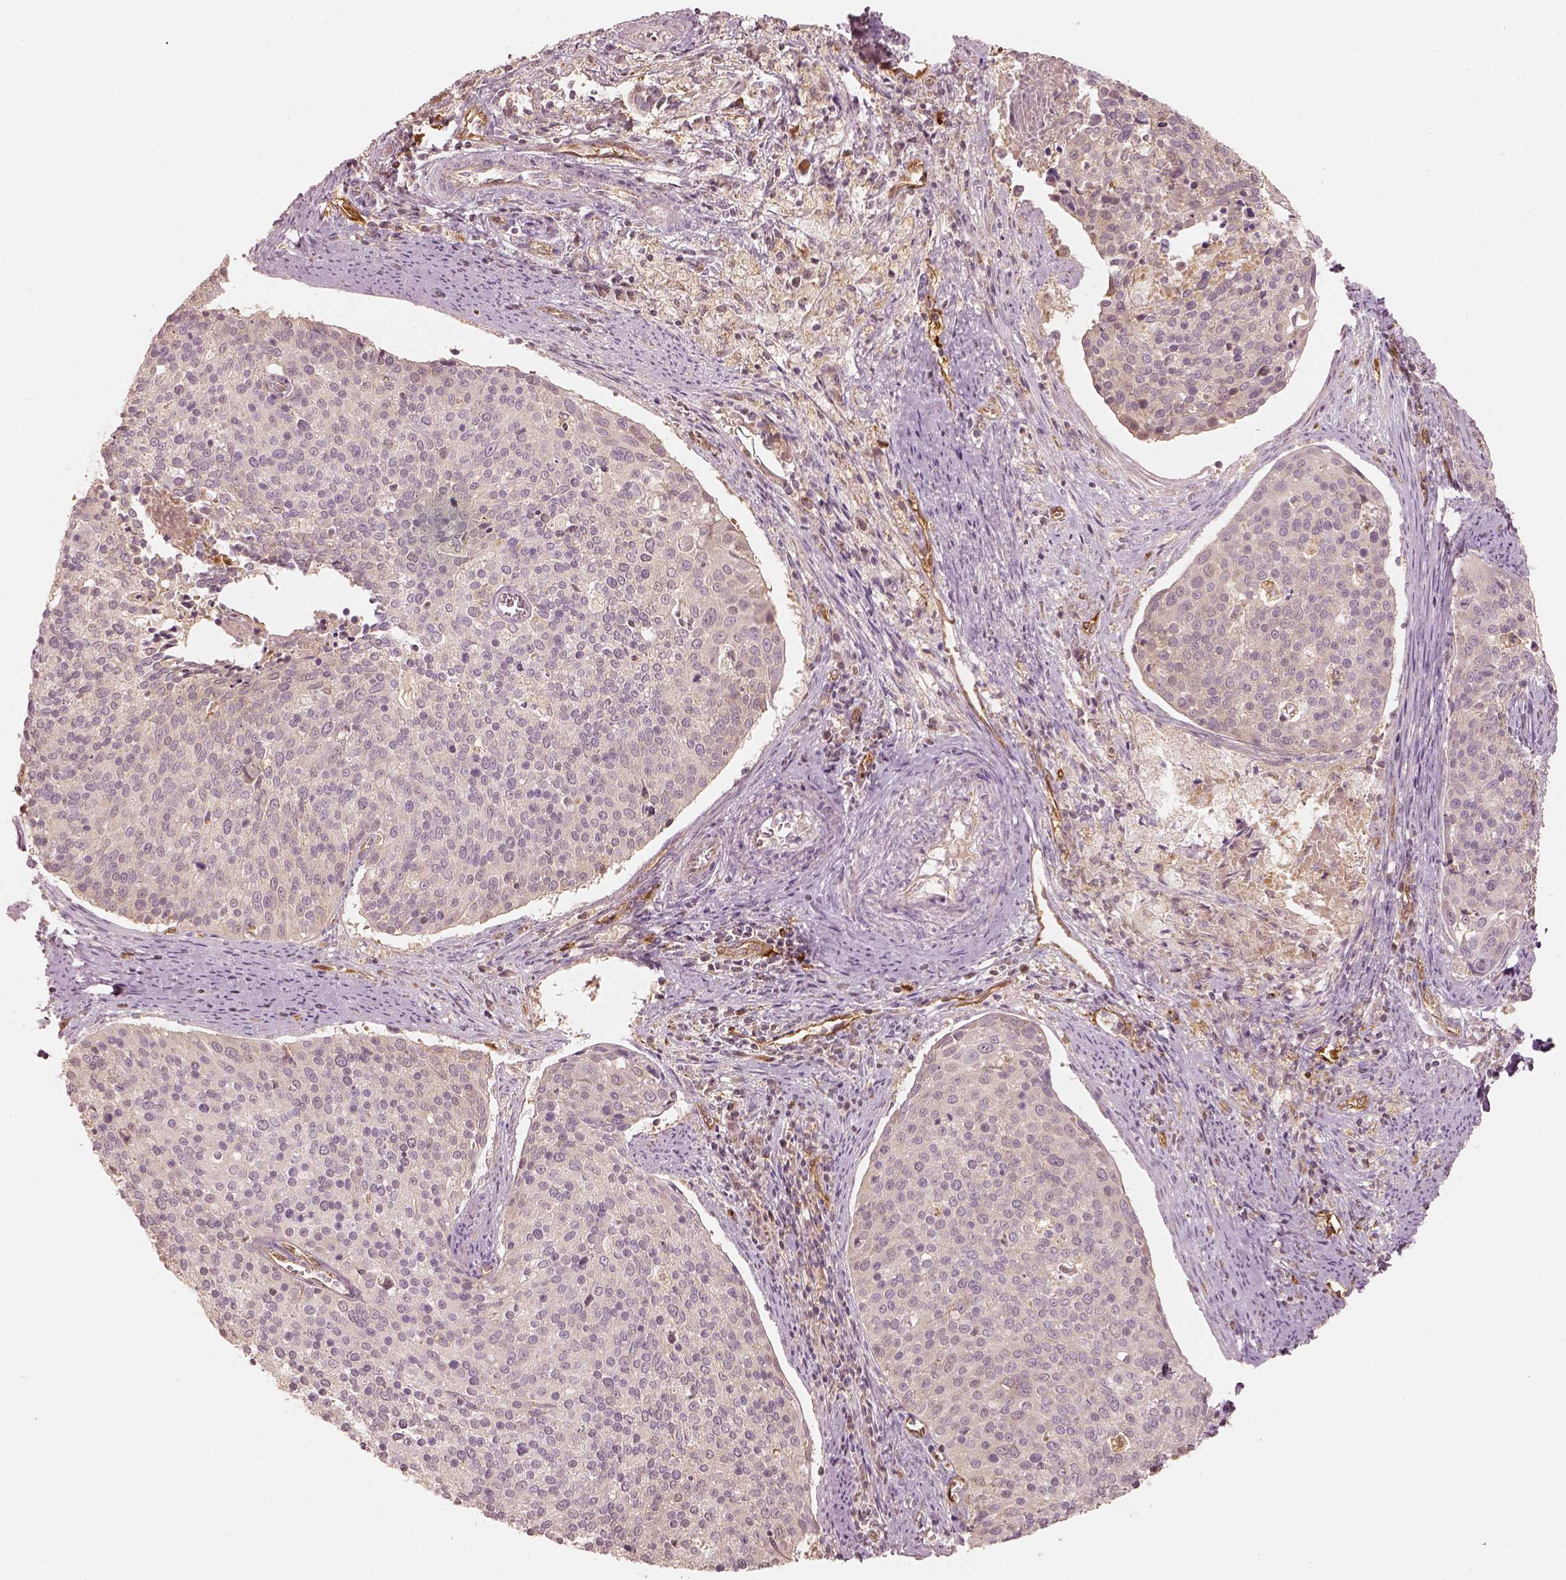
{"staining": {"intensity": "weak", "quantity": "25%-75%", "location": "cytoplasmic/membranous"}, "tissue": "cervical cancer", "cell_type": "Tumor cells", "image_type": "cancer", "snomed": [{"axis": "morphology", "description": "Squamous cell carcinoma, NOS"}, {"axis": "topography", "description": "Cervix"}], "caption": "IHC histopathology image of cervical cancer (squamous cell carcinoma) stained for a protein (brown), which reveals low levels of weak cytoplasmic/membranous expression in approximately 25%-75% of tumor cells.", "gene": "FSCN1", "patient": {"sex": "female", "age": 39}}